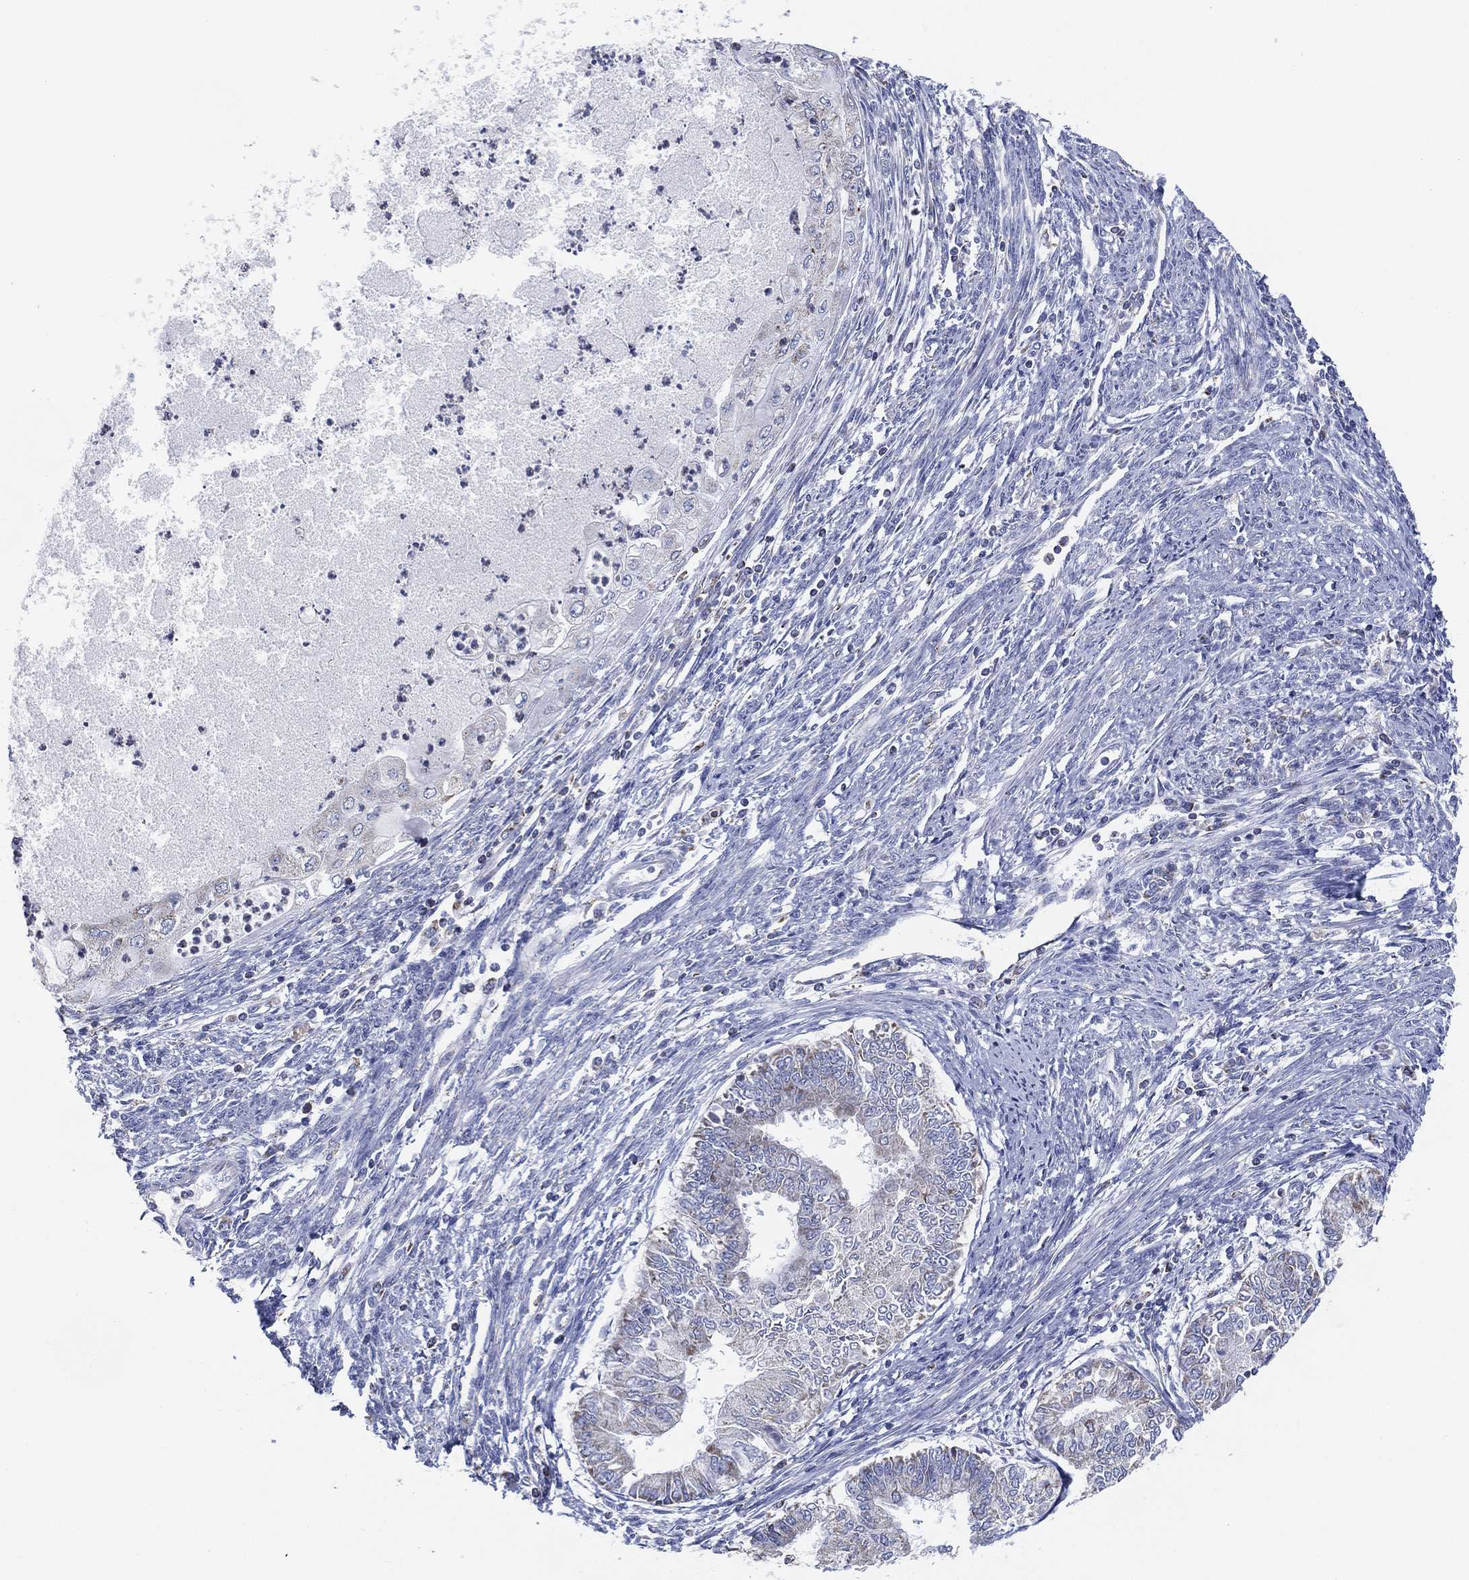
{"staining": {"intensity": "negative", "quantity": "none", "location": "none"}, "tissue": "endometrial cancer", "cell_type": "Tumor cells", "image_type": "cancer", "snomed": [{"axis": "morphology", "description": "Adenocarcinoma, NOS"}, {"axis": "topography", "description": "Endometrium"}], "caption": "An immunohistochemistry (IHC) photomicrograph of endometrial cancer is shown. There is no staining in tumor cells of endometrial cancer.", "gene": "CFTR", "patient": {"sex": "female", "age": 59}}